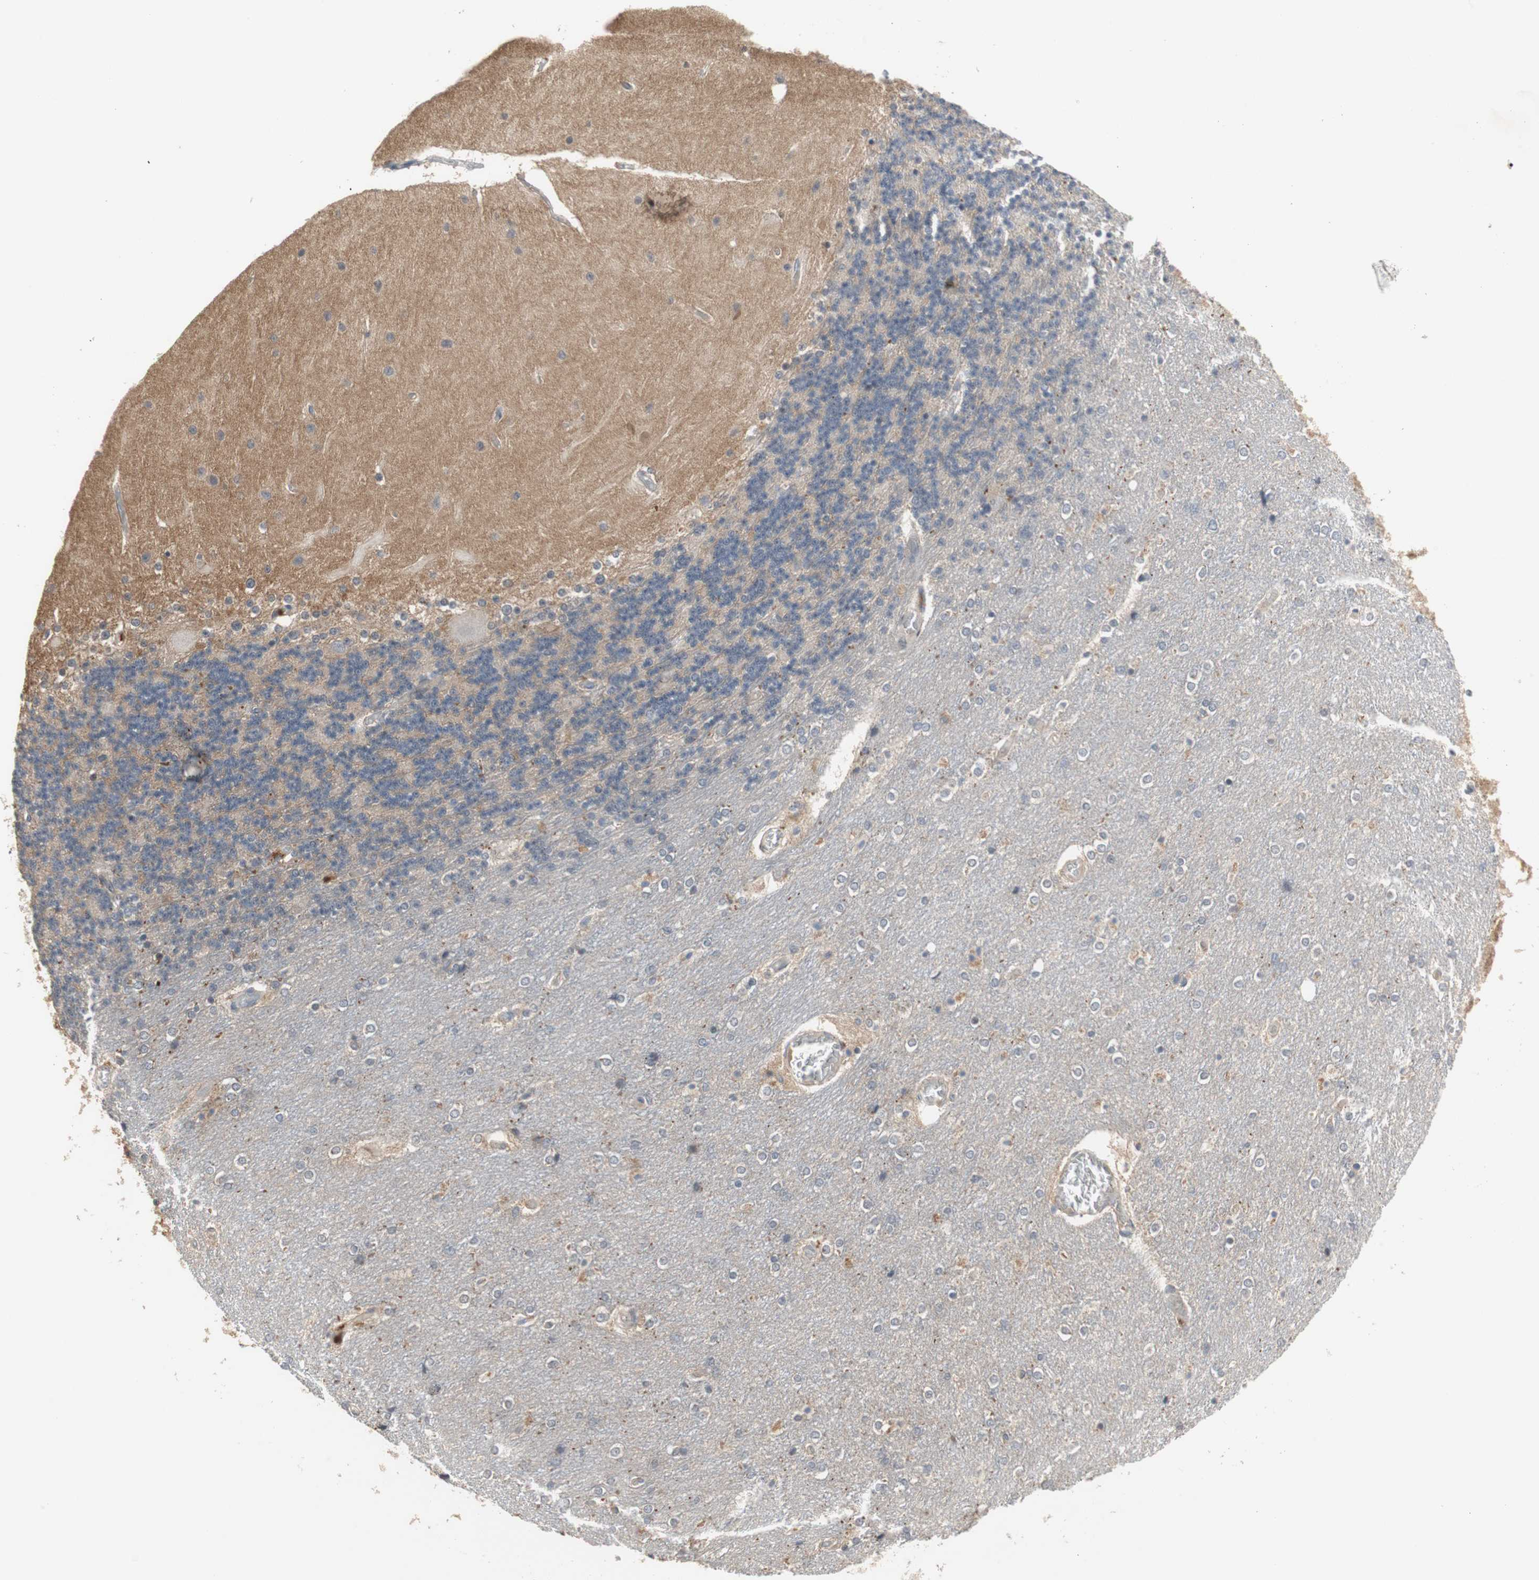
{"staining": {"intensity": "weak", "quantity": "25%-75%", "location": "cytoplasmic/membranous"}, "tissue": "cerebellum", "cell_type": "Cells in granular layer", "image_type": "normal", "snomed": [{"axis": "morphology", "description": "Normal tissue, NOS"}, {"axis": "topography", "description": "Cerebellum"}], "caption": "Weak cytoplasmic/membranous protein staining is identified in about 25%-75% of cells in granular layer in cerebellum. Nuclei are stained in blue.", "gene": "SNX4", "patient": {"sex": "female", "age": 54}}